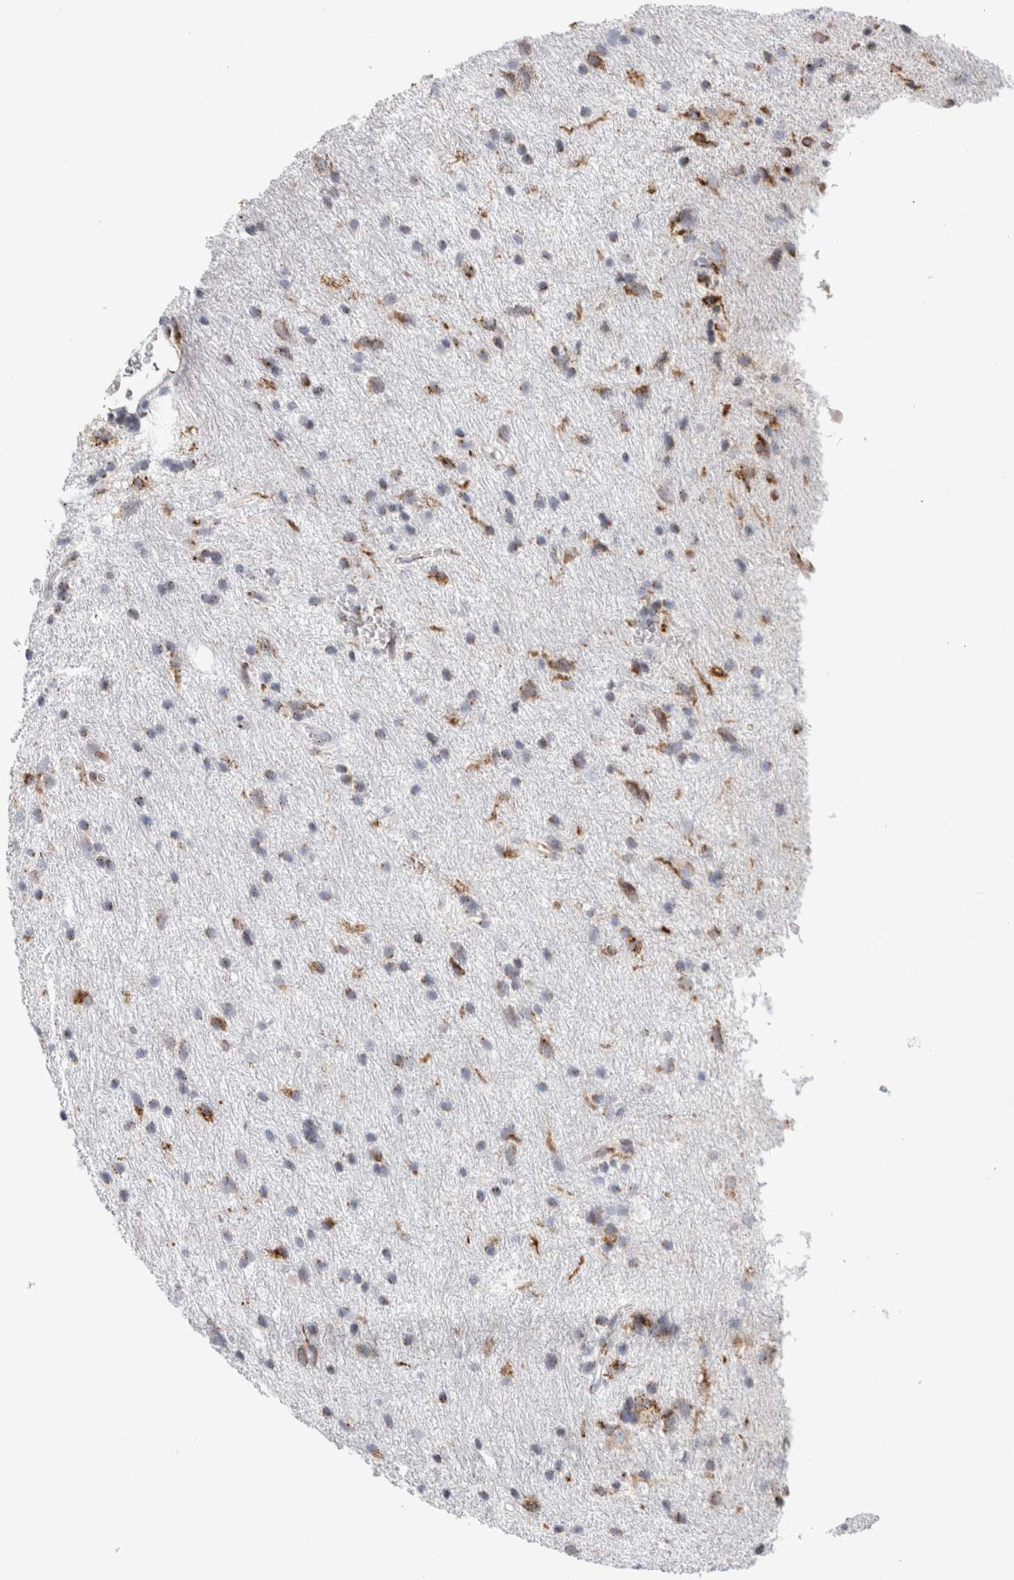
{"staining": {"intensity": "weak", "quantity": "25%-75%", "location": "cytoplasmic/membranous"}, "tissue": "glioma", "cell_type": "Tumor cells", "image_type": "cancer", "snomed": [{"axis": "morphology", "description": "Glioma, malignant, Low grade"}, {"axis": "topography", "description": "Brain"}], "caption": "Malignant glioma (low-grade) tissue displays weak cytoplasmic/membranous positivity in about 25%-75% of tumor cells, visualized by immunohistochemistry.", "gene": "MCFD2", "patient": {"sex": "male", "age": 77}}